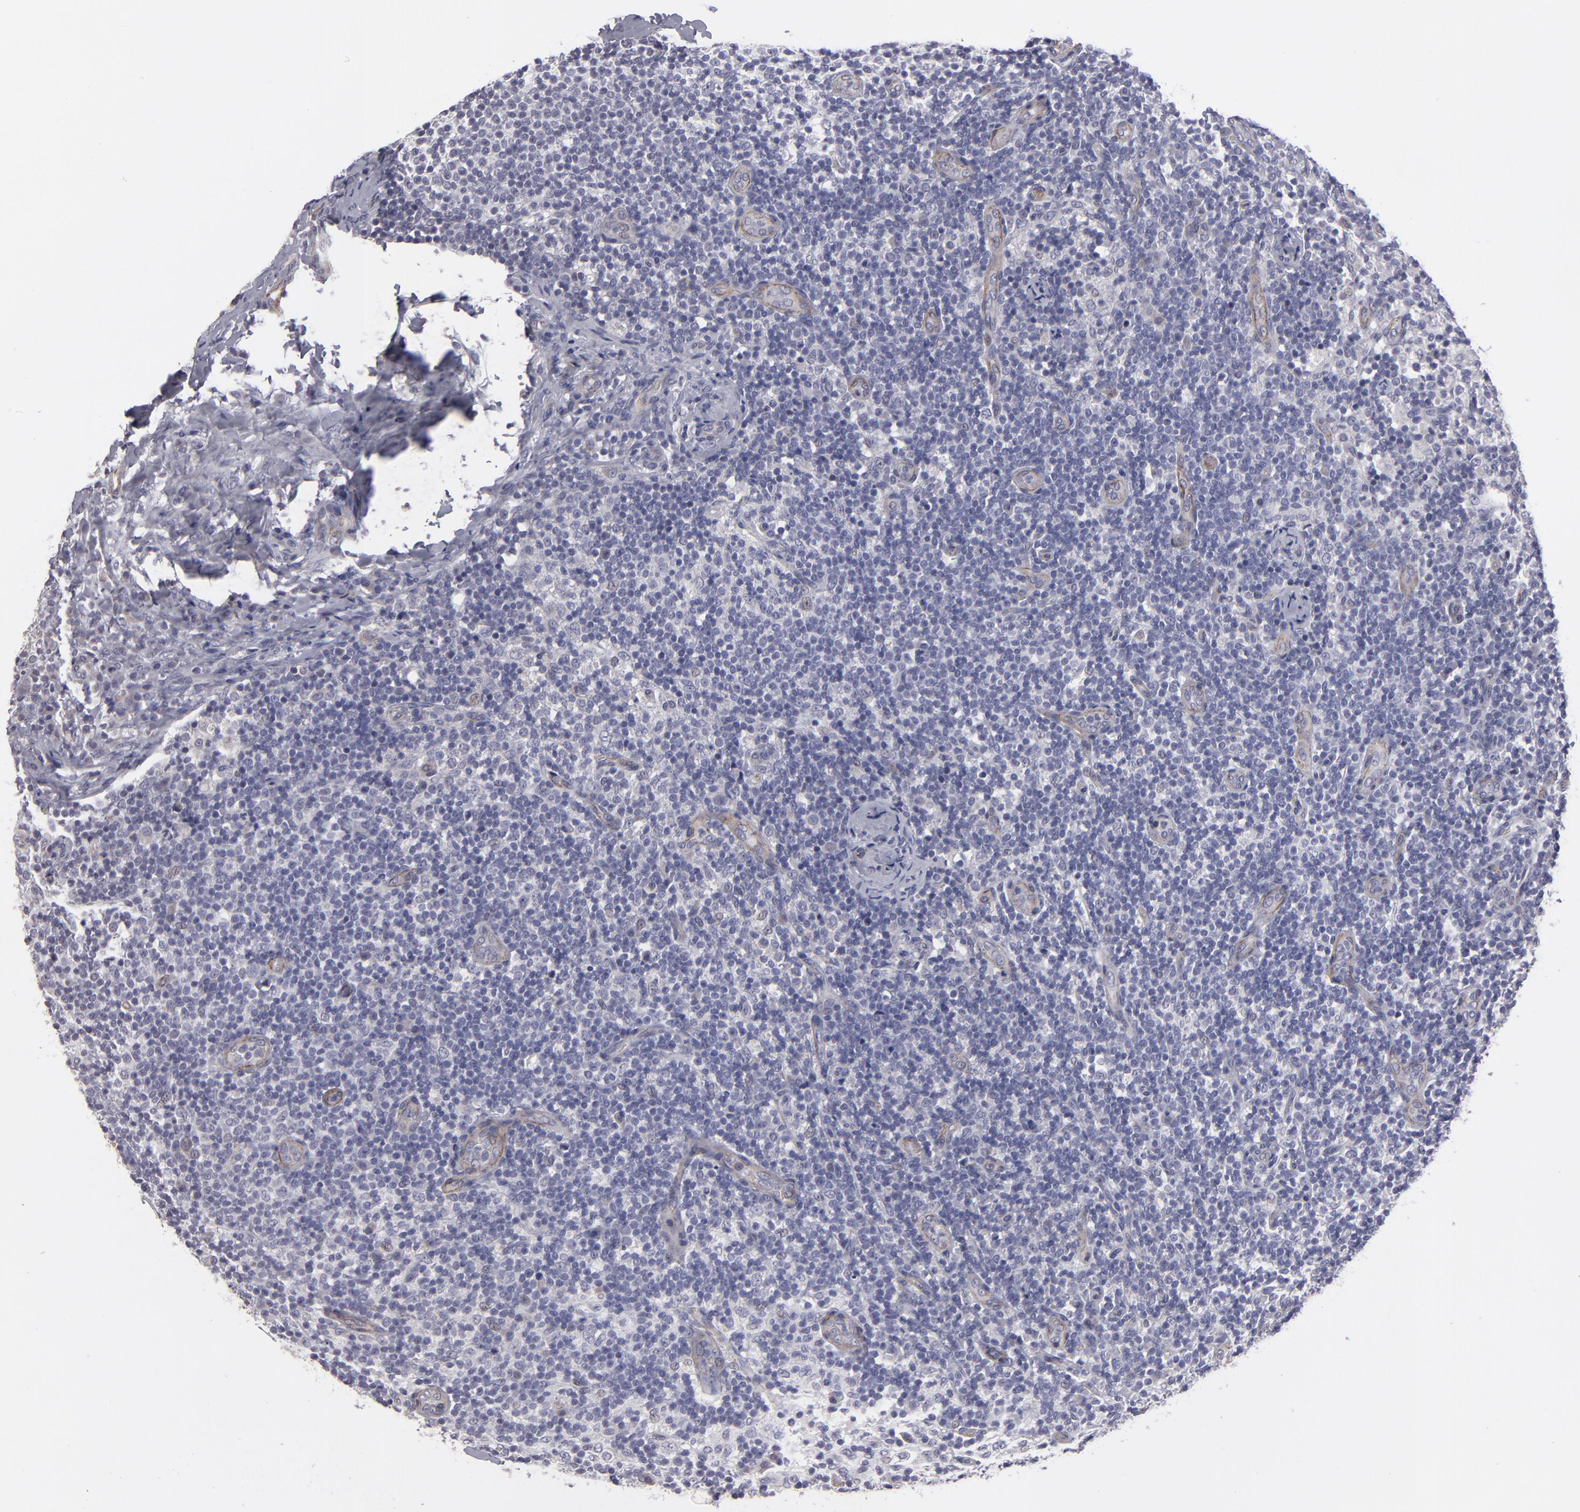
{"staining": {"intensity": "negative", "quantity": "none", "location": "none"}, "tissue": "lymph node", "cell_type": "Germinal center cells", "image_type": "normal", "snomed": [{"axis": "morphology", "description": "Normal tissue, NOS"}, {"axis": "morphology", "description": "Inflammation, NOS"}, {"axis": "topography", "description": "Lymph node"}], "caption": "IHC of benign lymph node displays no staining in germinal center cells.", "gene": "ZNF175", "patient": {"sex": "male", "age": 46}}